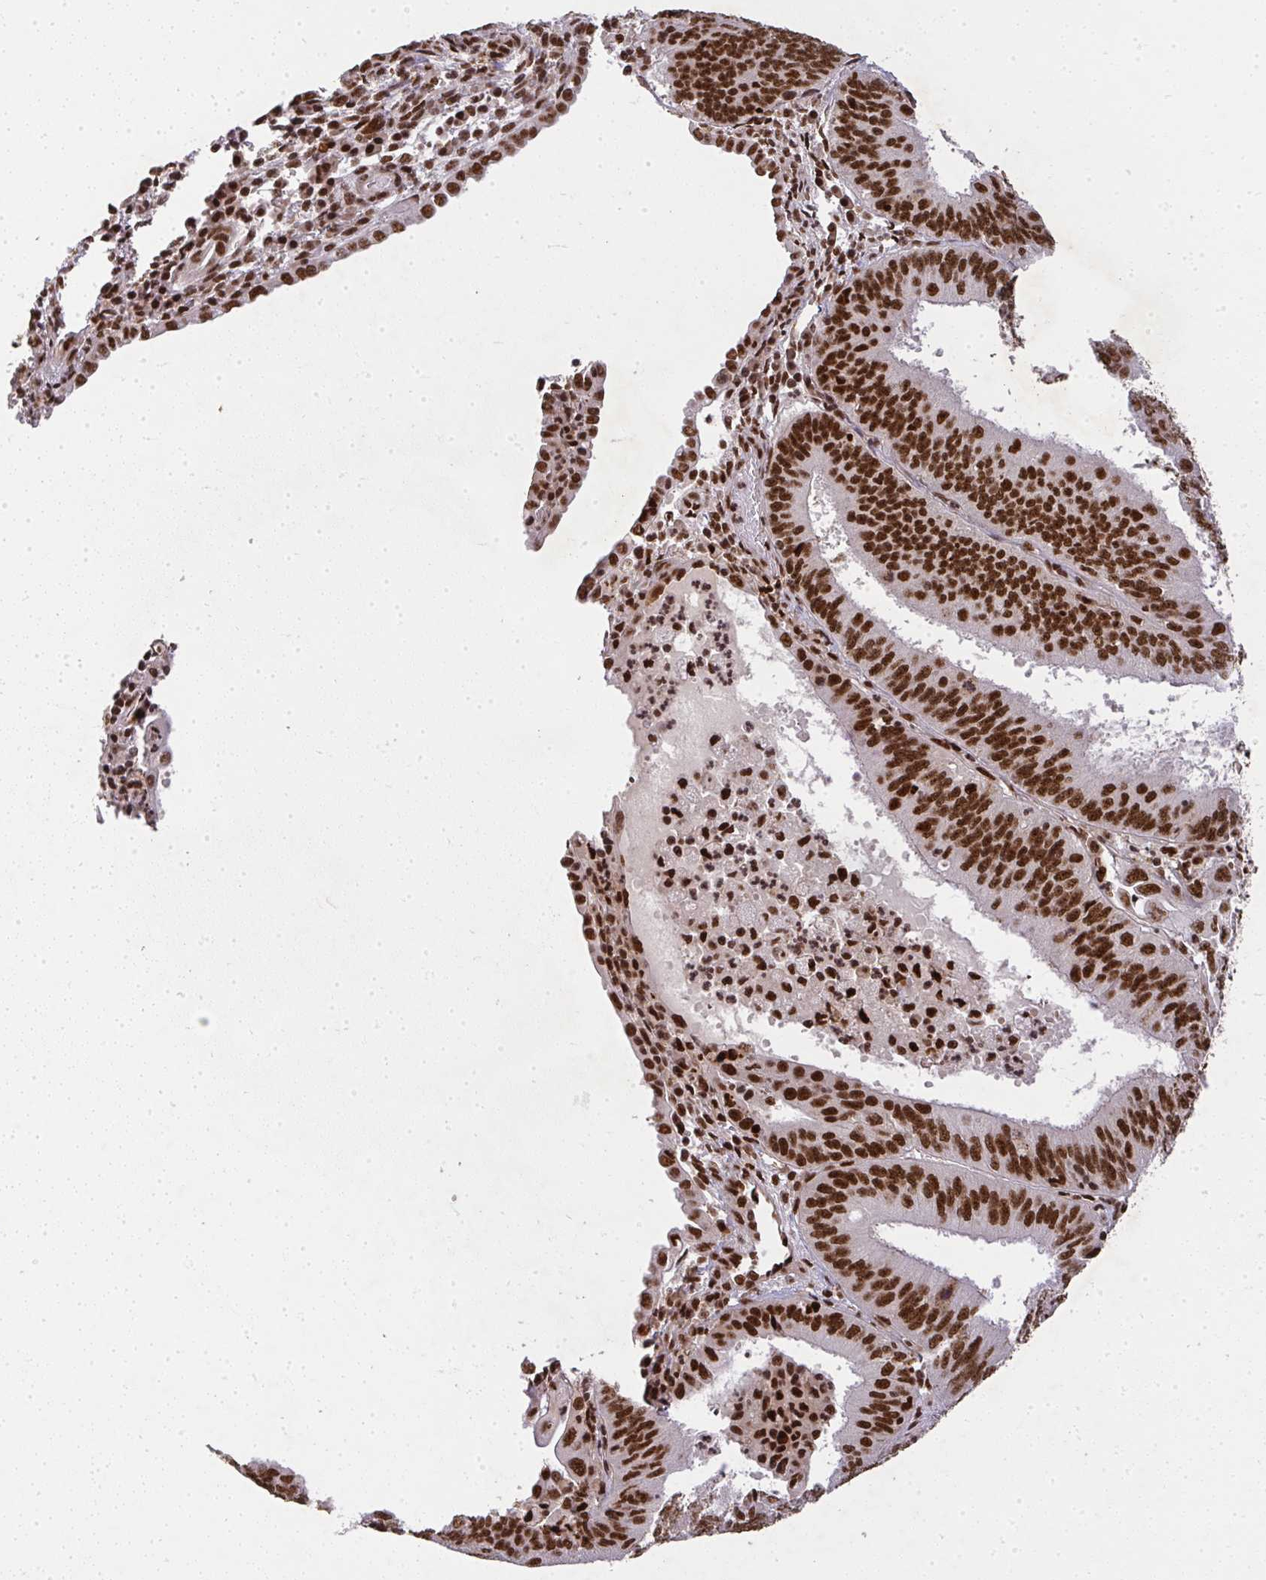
{"staining": {"intensity": "moderate", "quantity": ">75%", "location": "nuclear"}, "tissue": "cervical cancer", "cell_type": "Tumor cells", "image_type": "cancer", "snomed": [{"axis": "morphology", "description": "Adenocarcinoma, NOS"}, {"axis": "topography", "description": "Cervix"}], "caption": "Cervical cancer (adenocarcinoma) tissue exhibits moderate nuclear positivity in approximately >75% of tumor cells", "gene": "U2AF1", "patient": {"sex": "female", "age": 56}}